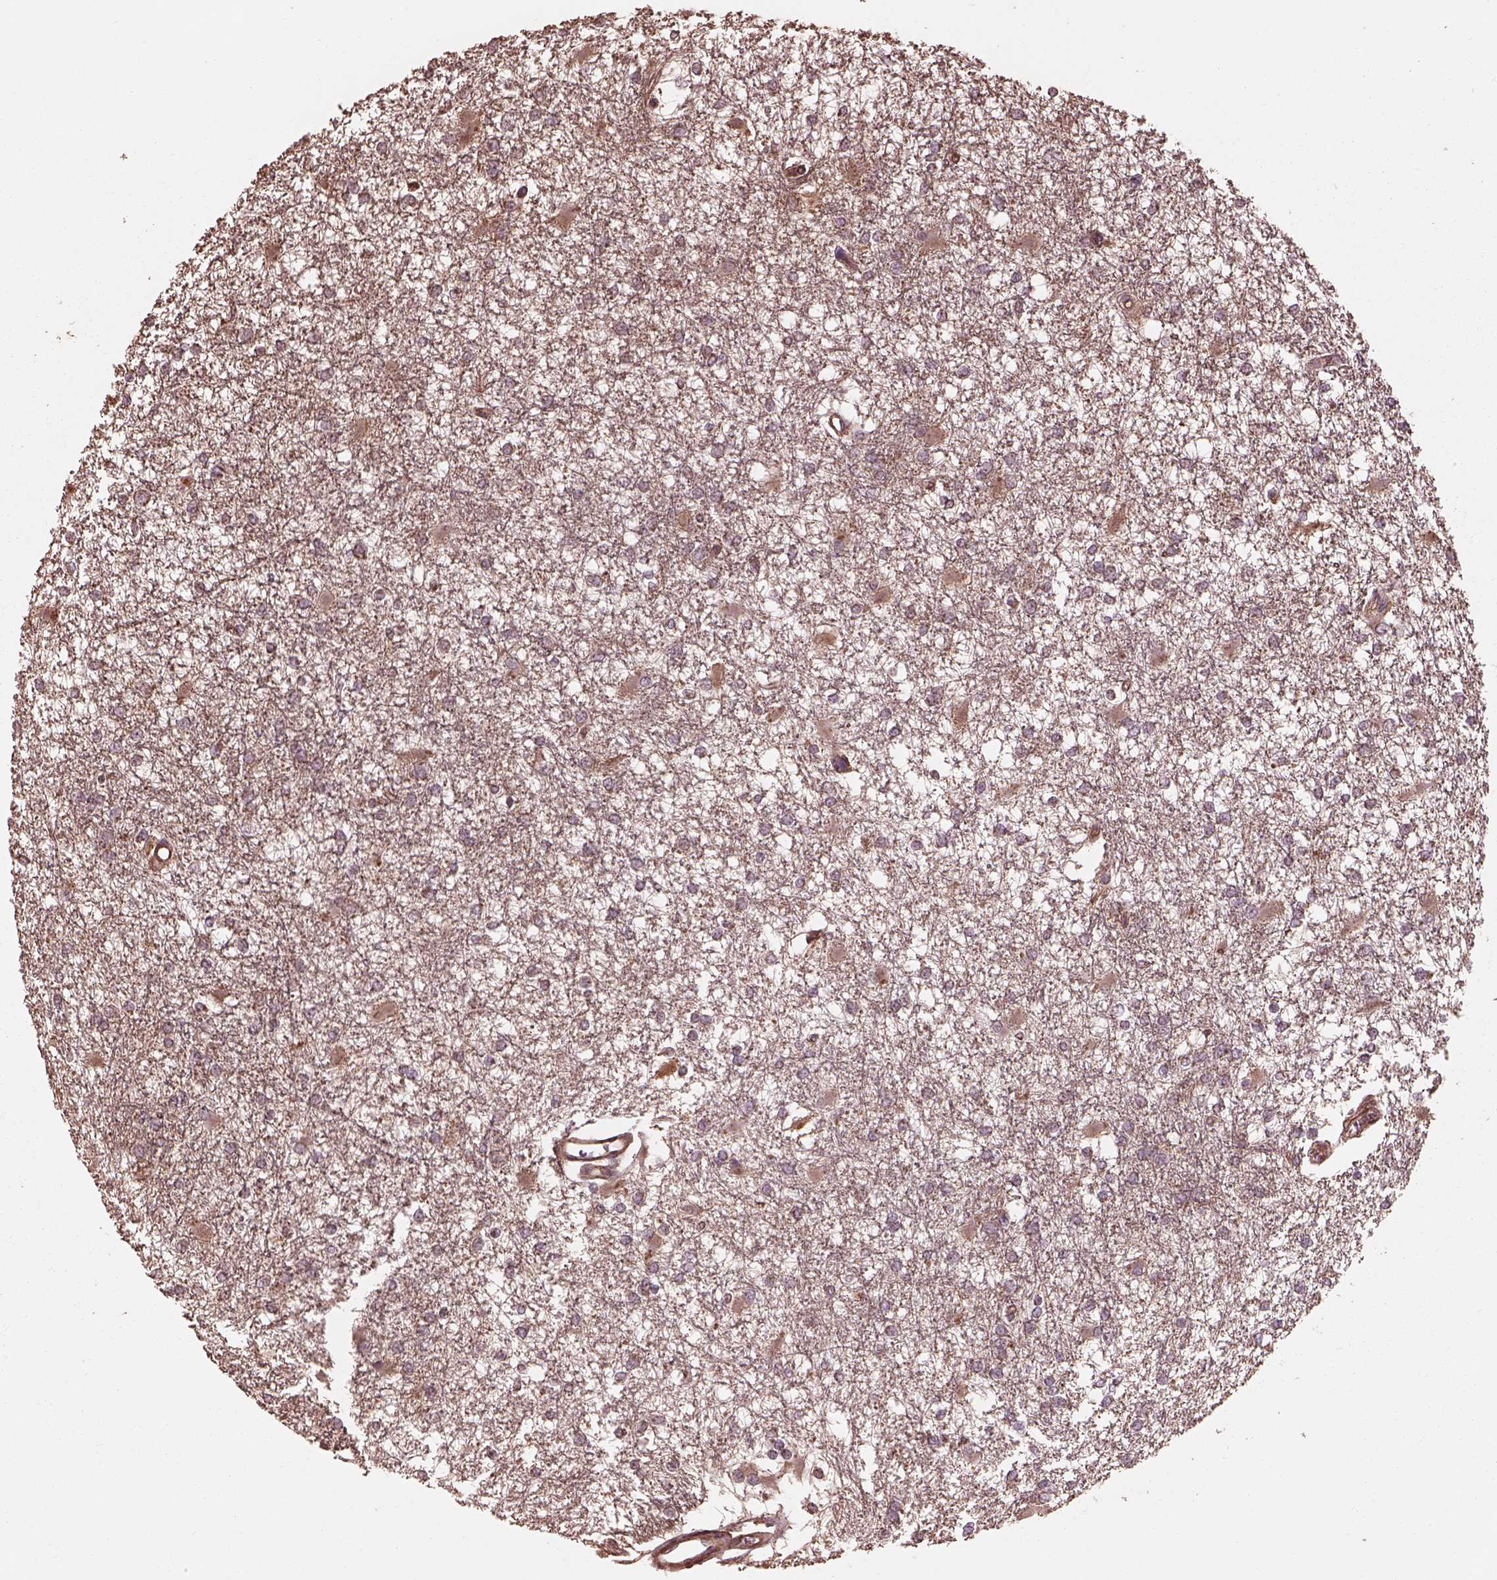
{"staining": {"intensity": "negative", "quantity": "none", "location": "none"}, "tissue": "glioma", "cell_type": "Tumor cells", "image_type": "cancer", "snomed": [{"axis": "morphology", "description": "Glioma, malignant, High grade"}, {"axis": "topography", "description": "Cerebral cortex"}], "caption": "High power microscopy micrograph of an immunohistochemistry histopathology image of high-grade glioma (malignant), revealing no significant staining in tumor cells.", "gene": "METTL4", "patient": {"sex": "male", "age": 79}}